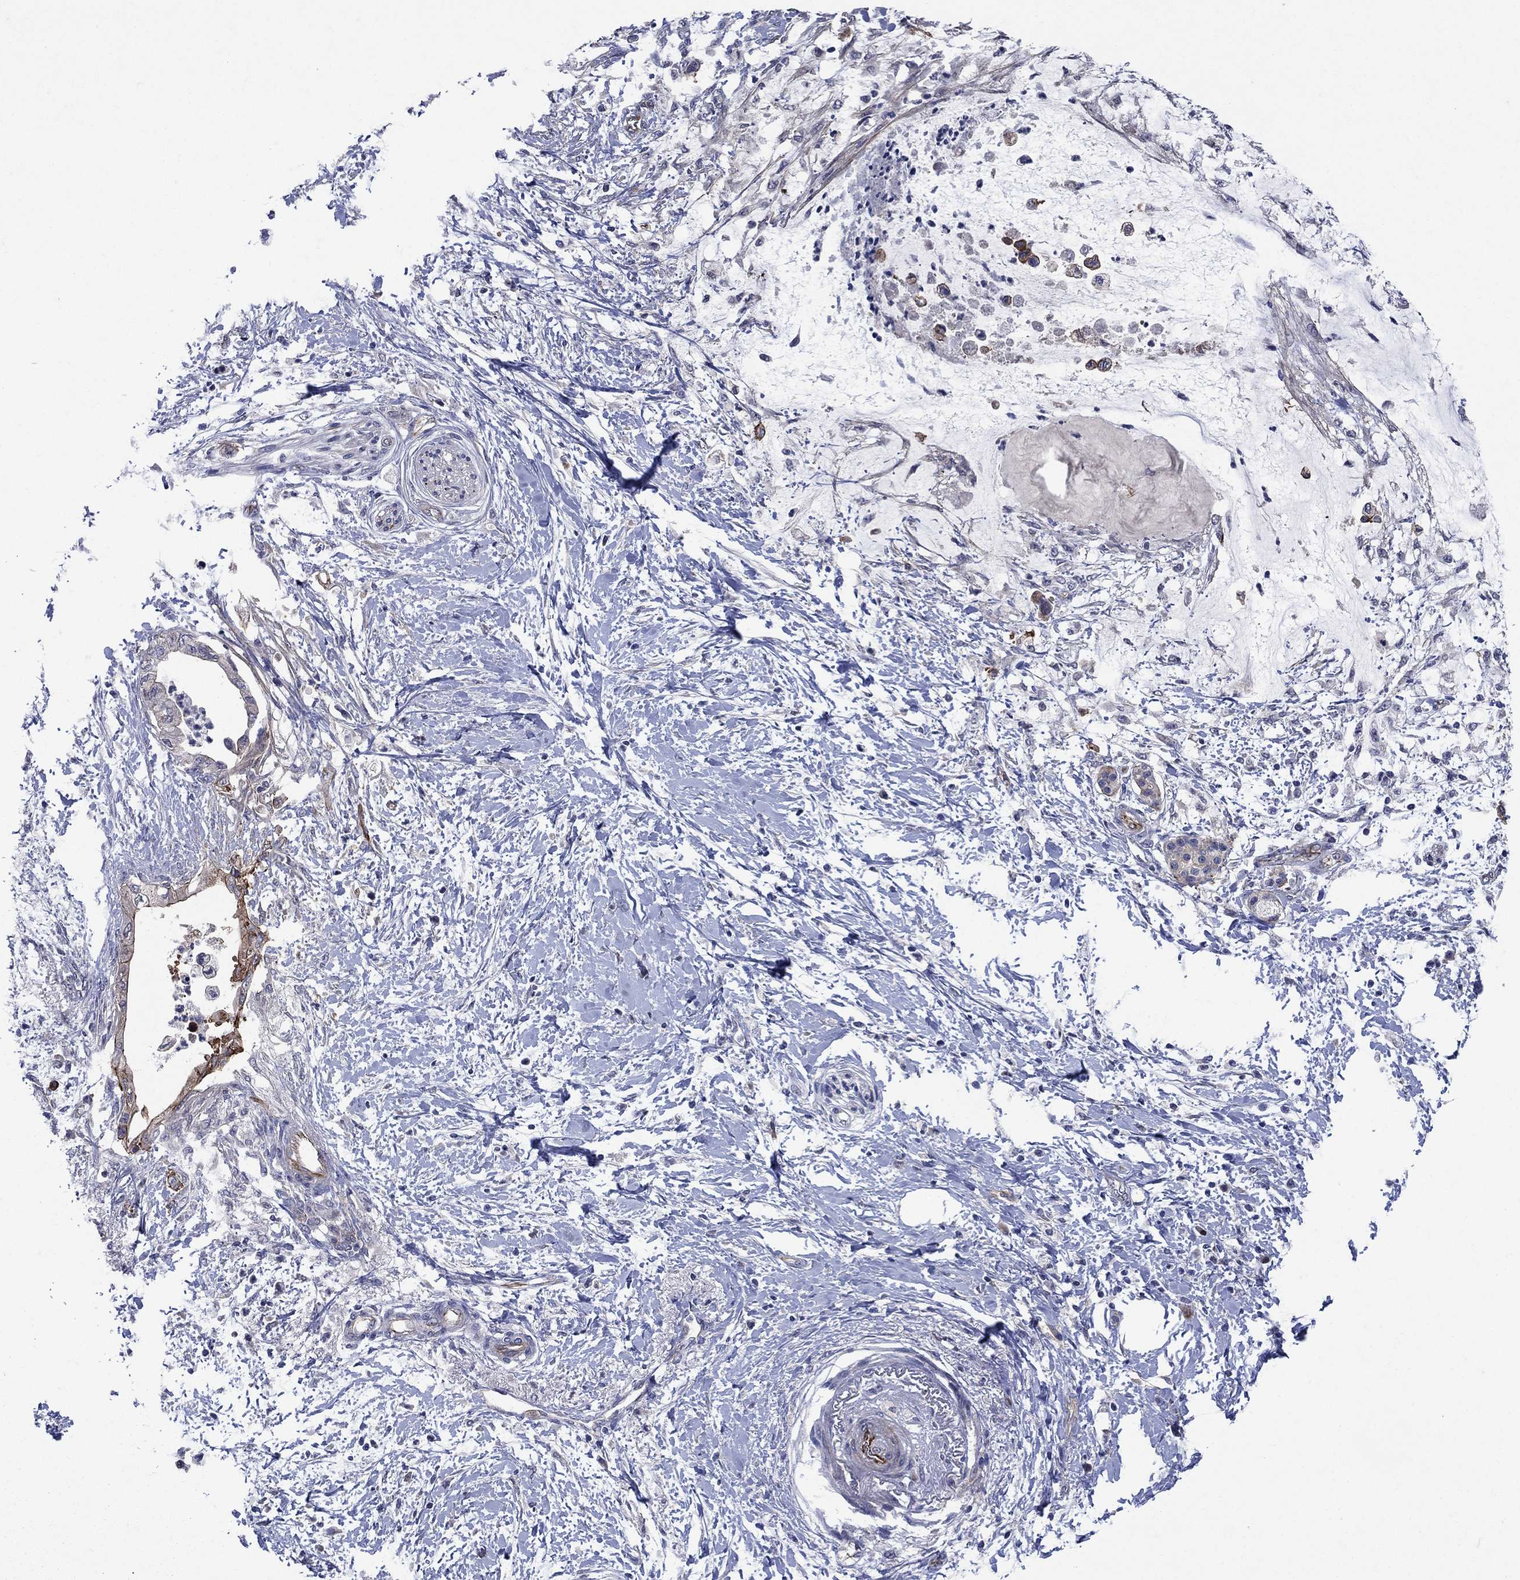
{"staining": {"intensity": "strong", "quantity": "25%-75%", "location": "cytoplasmic/membranous"}, "tissue": "pancreatic cancer", "cell_type": "Tumor cells", "image_type": "cancer", "snomed": [{"axis": "morphology", "description": "Normal tissue, NOS"}, {"axis": "morphology", "description": "Adenocarcinoma, NOS"}, {"axis": "topography", "description": "Pancreas"}, {"axis": "topography", "description": "Duodenum"}], "caption": "Strong cytoplasmic/membranous protein positivity is identified in approximately 25%-75% of tumor cells in pancreatic adenocarcinoma.", "gene": "SLC7A1", "patient": {"sex": "female", "age": 60}}